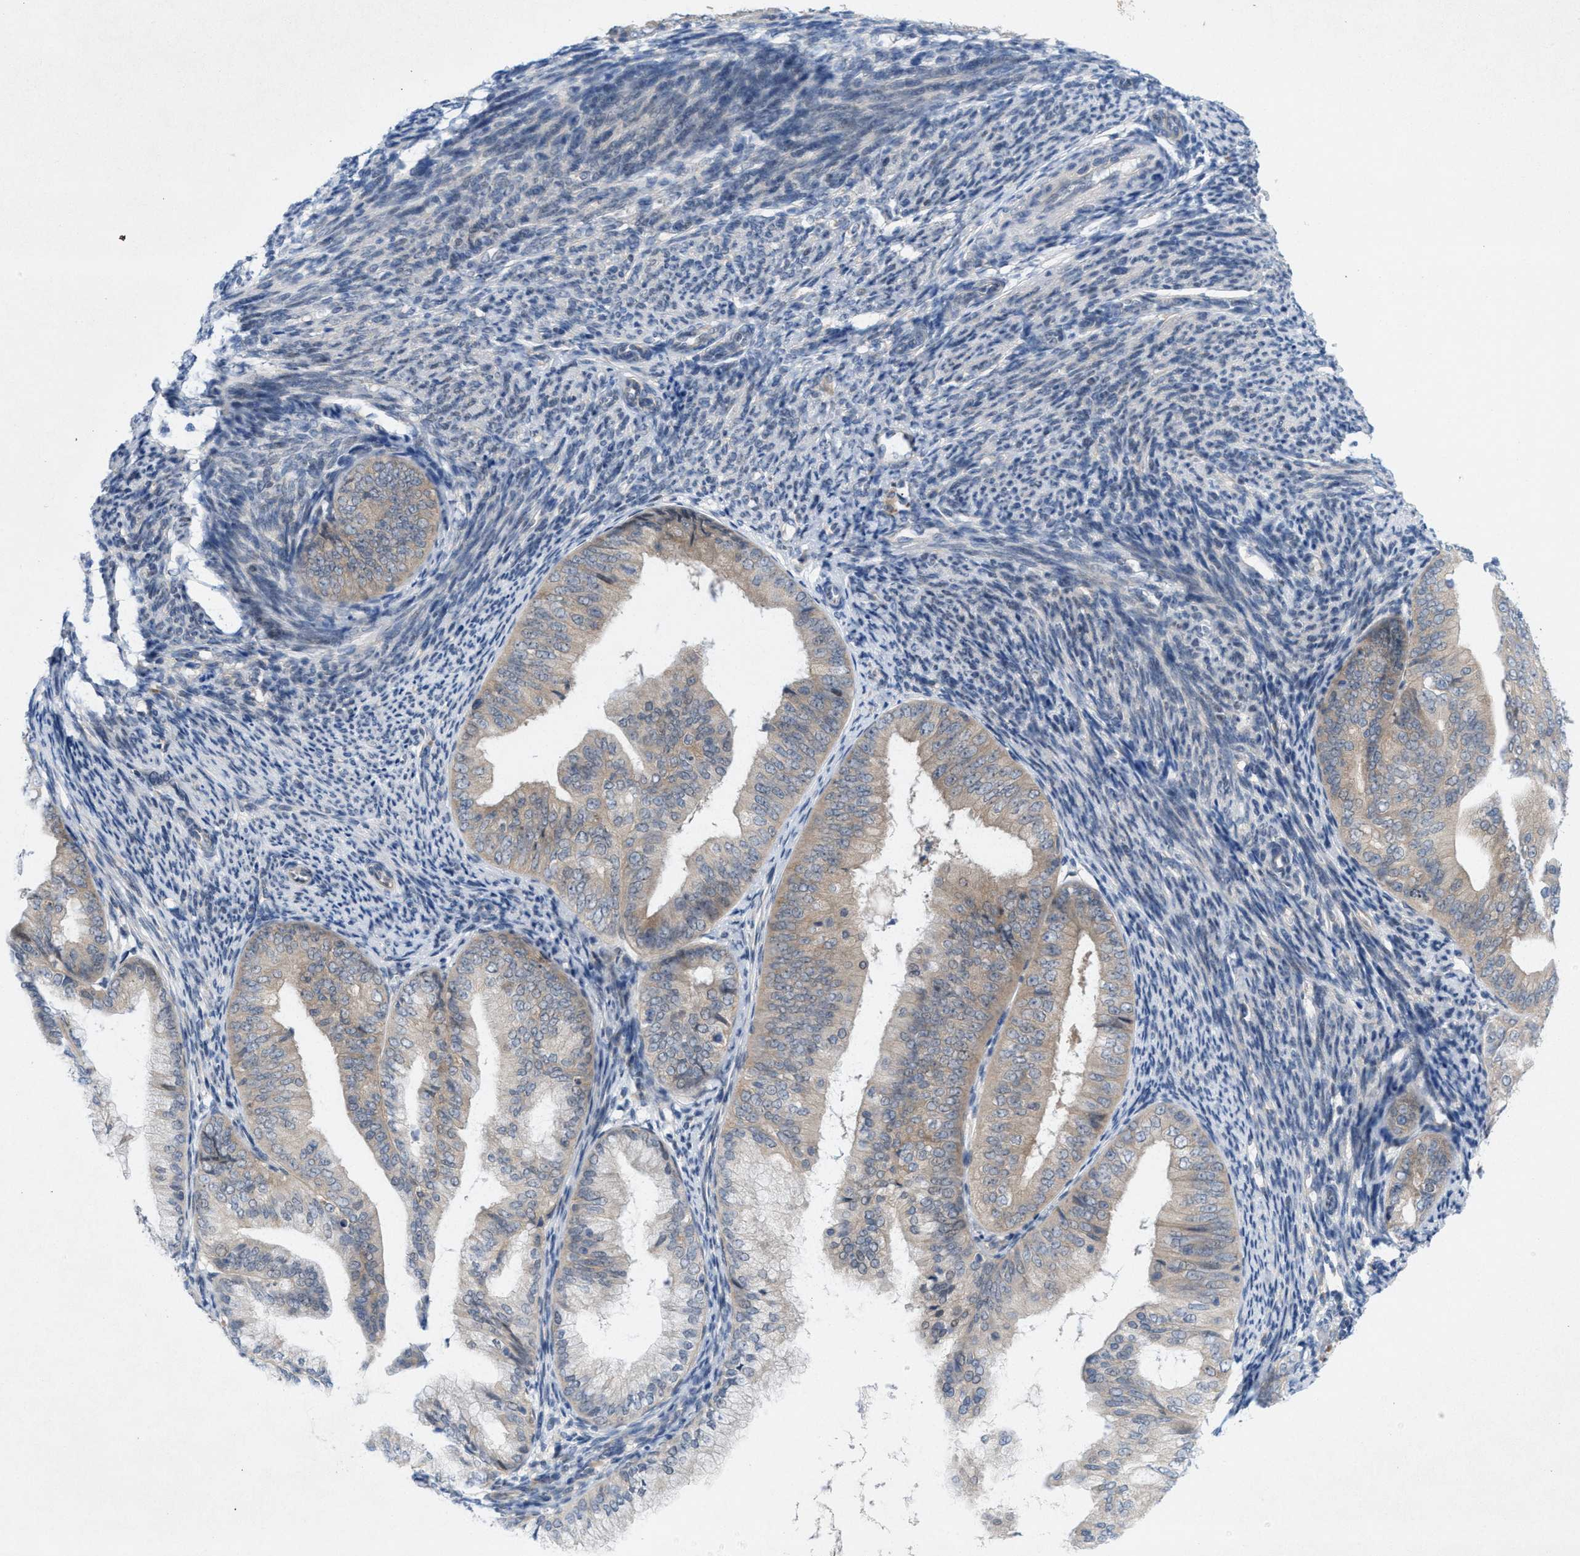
{"staining": {"intensity": "weak", "quantity": "25%-75%", "location": "cytoplasmic/membranous"}, "tissue": "endometrial cancer", "cell_type": "Tumor cells", "image_type": "cancer", "snomed": [{"axis": "morphology", "description": "Adenocarcinoma, NOS"}, {"axis": "topography", "description": "Endometrium"}], "caption": "Endometrial adenocarcinoma stained with a brown dye shows weak cytoplasmic/membranous positive expression in approximately 25%-75% of tumor cells.", "gene": "WIPI2", "patient": {"sex": "female", "age": 63}}